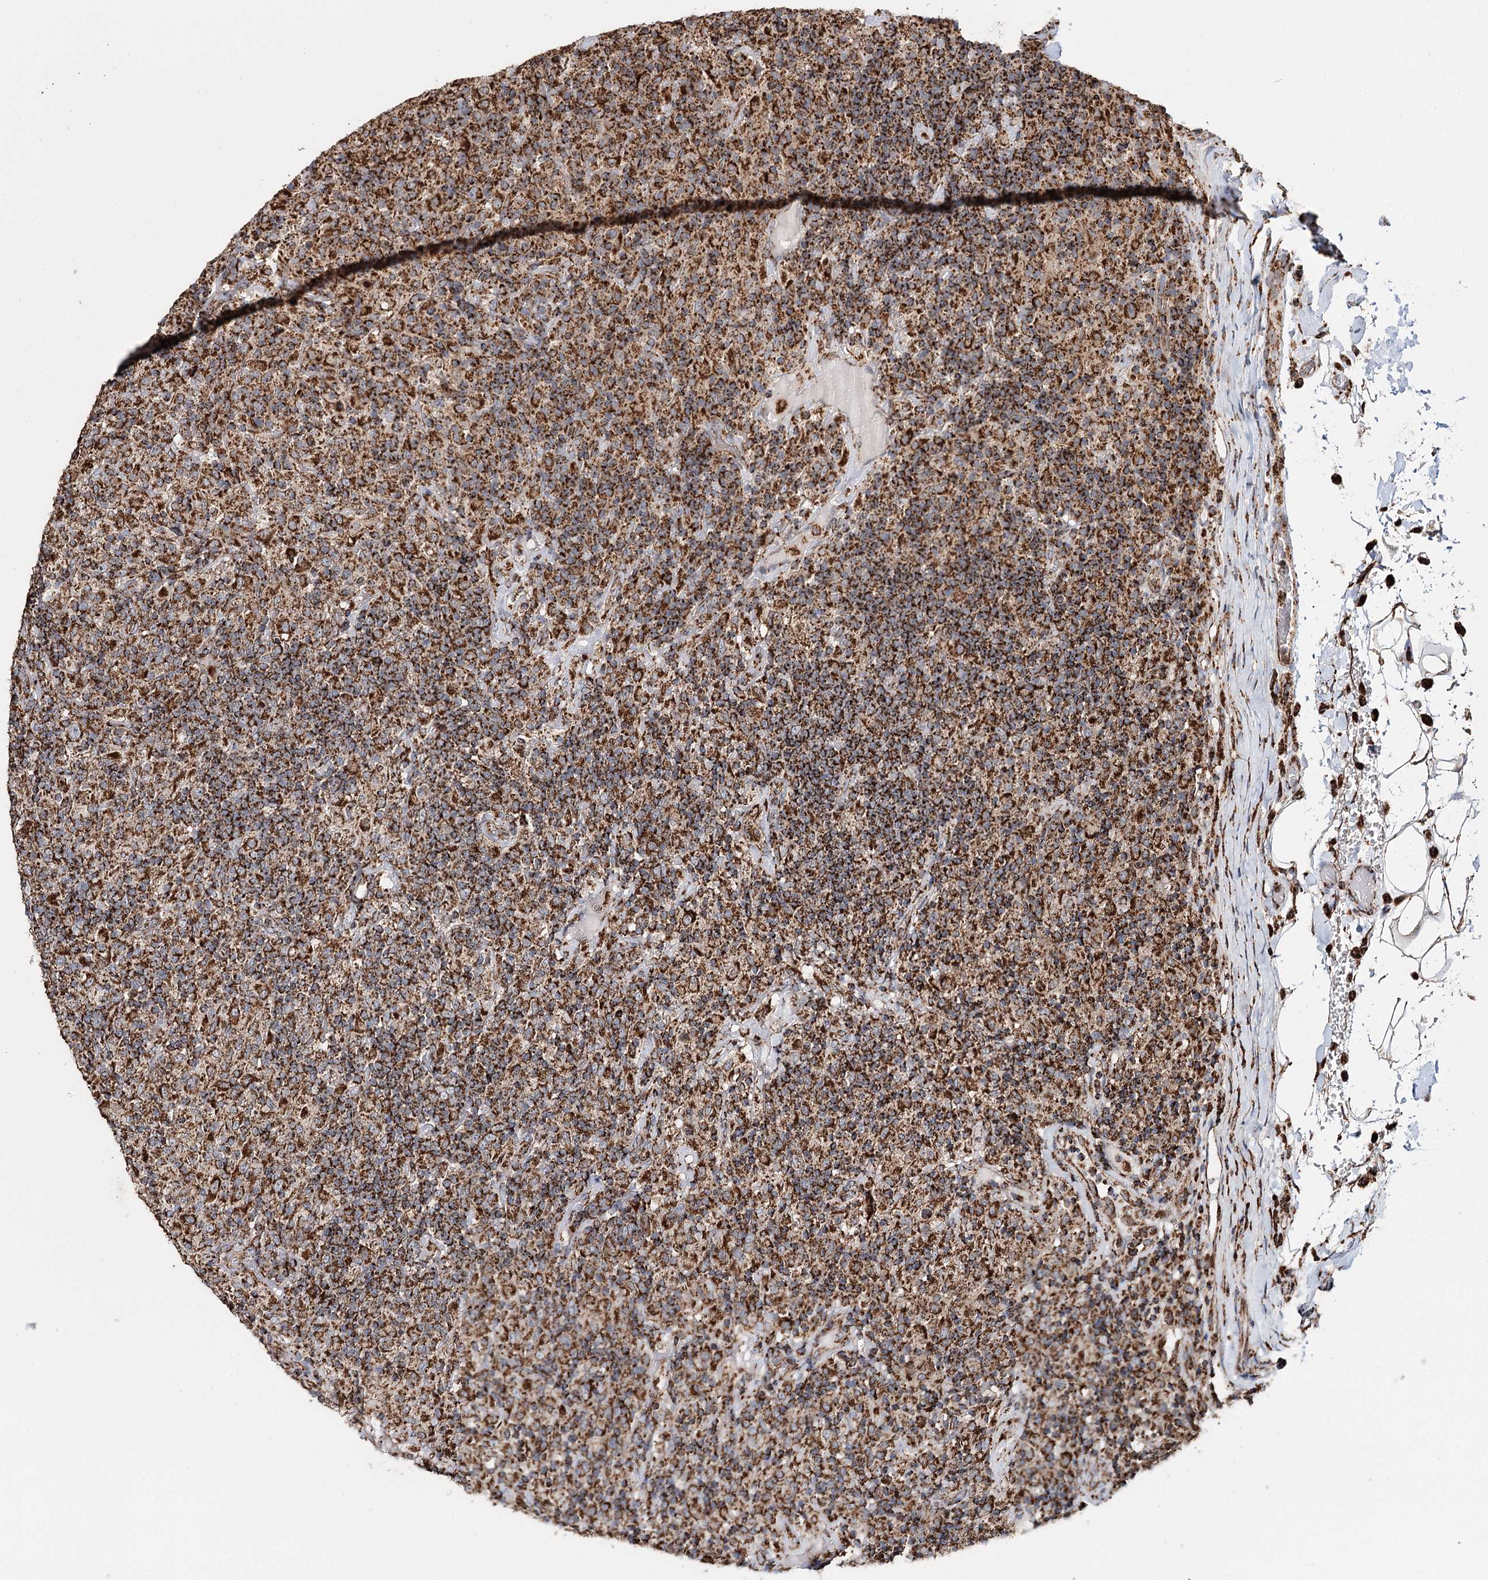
{"staining": {"intensity": "moderate", "quantity": ">75%", "location": "cytoplasmic/membranous"}, "tissue": "lymphoma", "cell_type": "Tumor cells", "image_type": "cancer", "snomed": [{"axis": "morphology", "description": "Hodgkin's disease, NOS"}, {"axis": "topography", "description": "Lymph node"}], "caption": "Hodgkin's disease stained for a protein exhibits moderate cytoplasmic/membranous positivity in tumor cells.", "gene": "APH1A", "patient": {"sex": "male", "age": 70}}